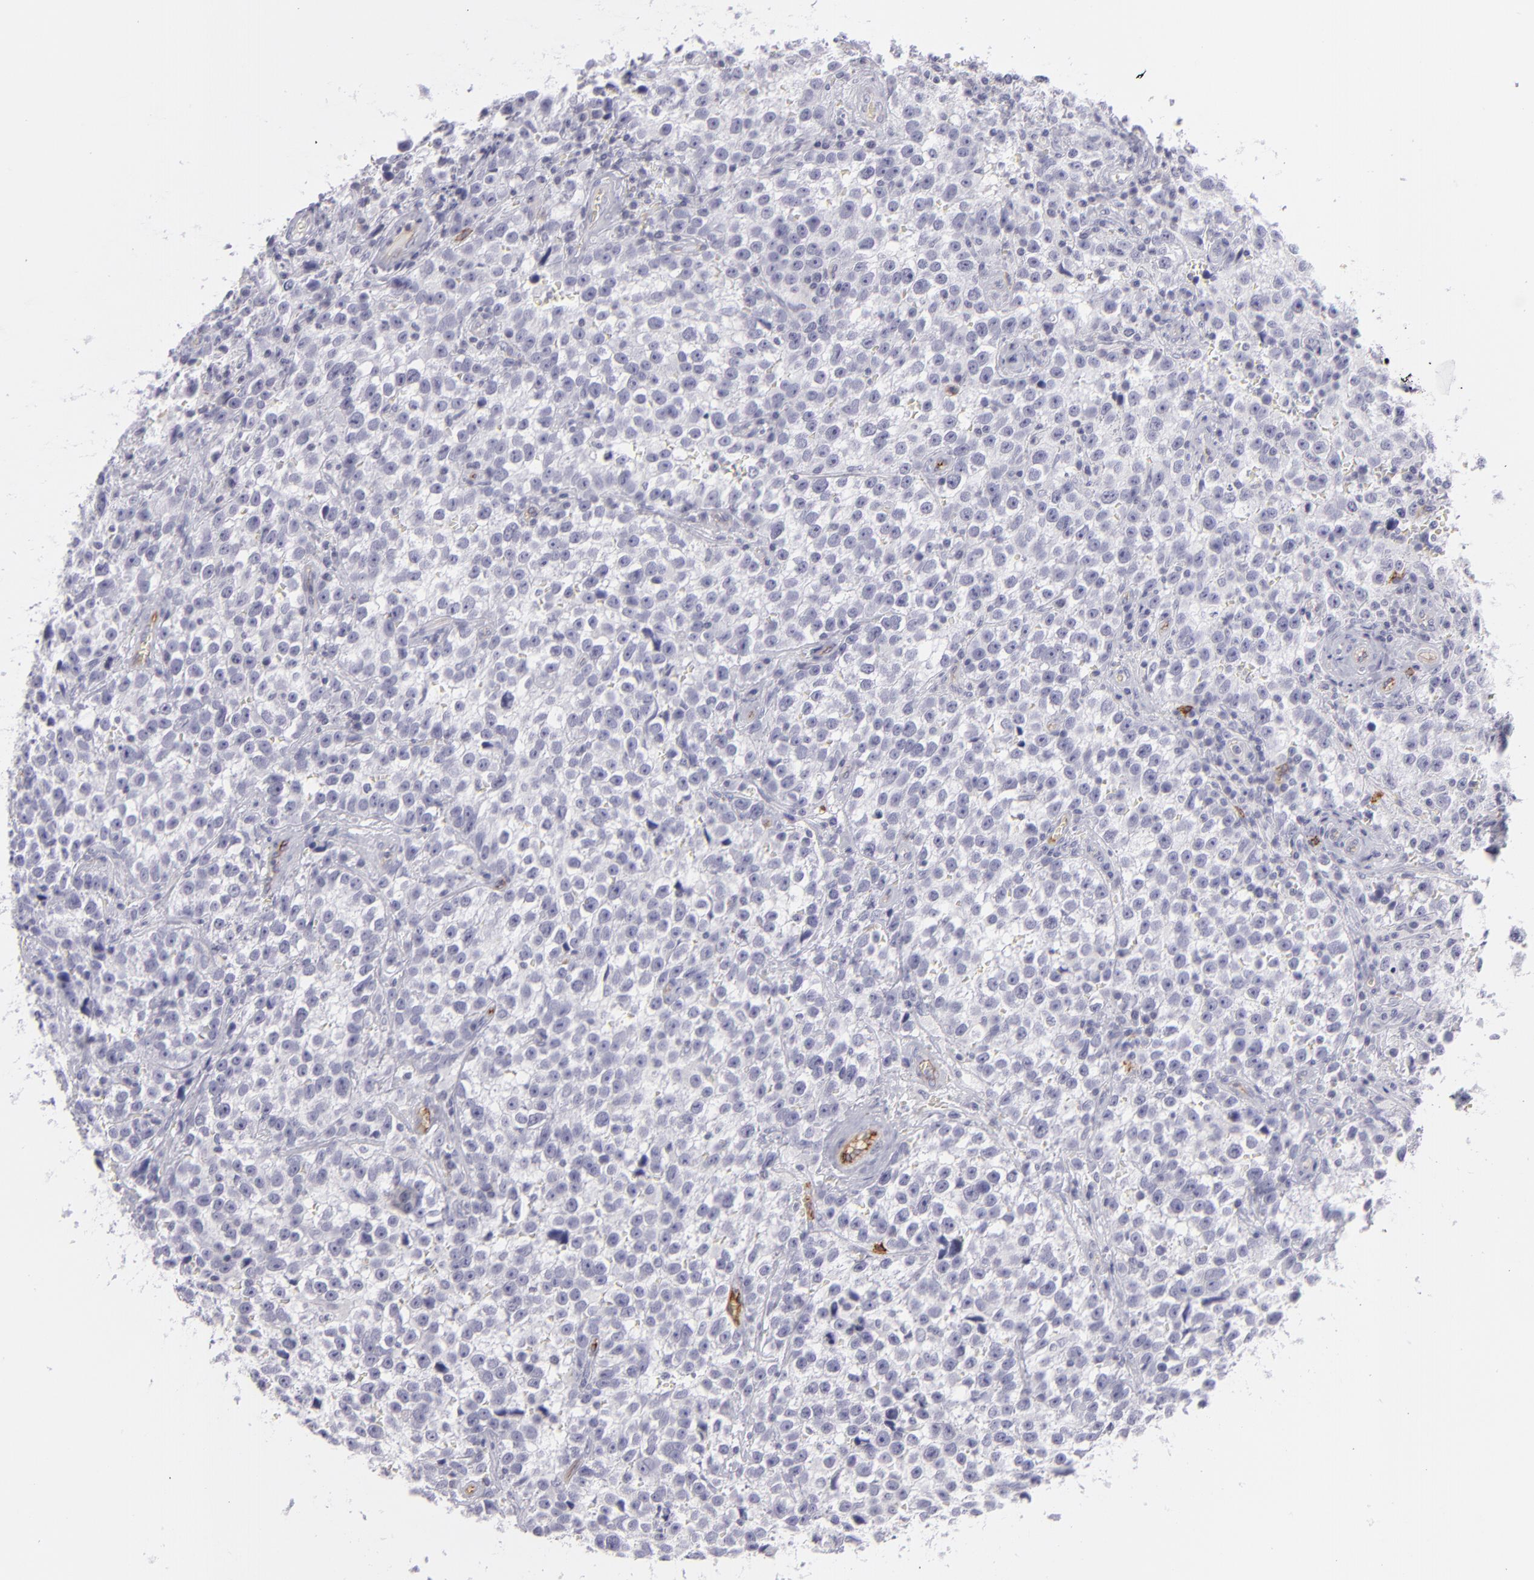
{"staining": {"intensity": "negative", "quantity": "none", "location": "none"}, "tissue": "testis cancer", "cell_type": "Tumor cells", "image_type": "cancer", "snomed": [{"axis": "morphology", "description": "Seminoma, NOS"}, {"axis": "topography", "description": "Testis"}], "caption": "Immunohistochemical staining of testis seminoma shows no significant positivity in tumor cells.", "gene": "THBD", "patient": {"sex": "male", "age": 38}}